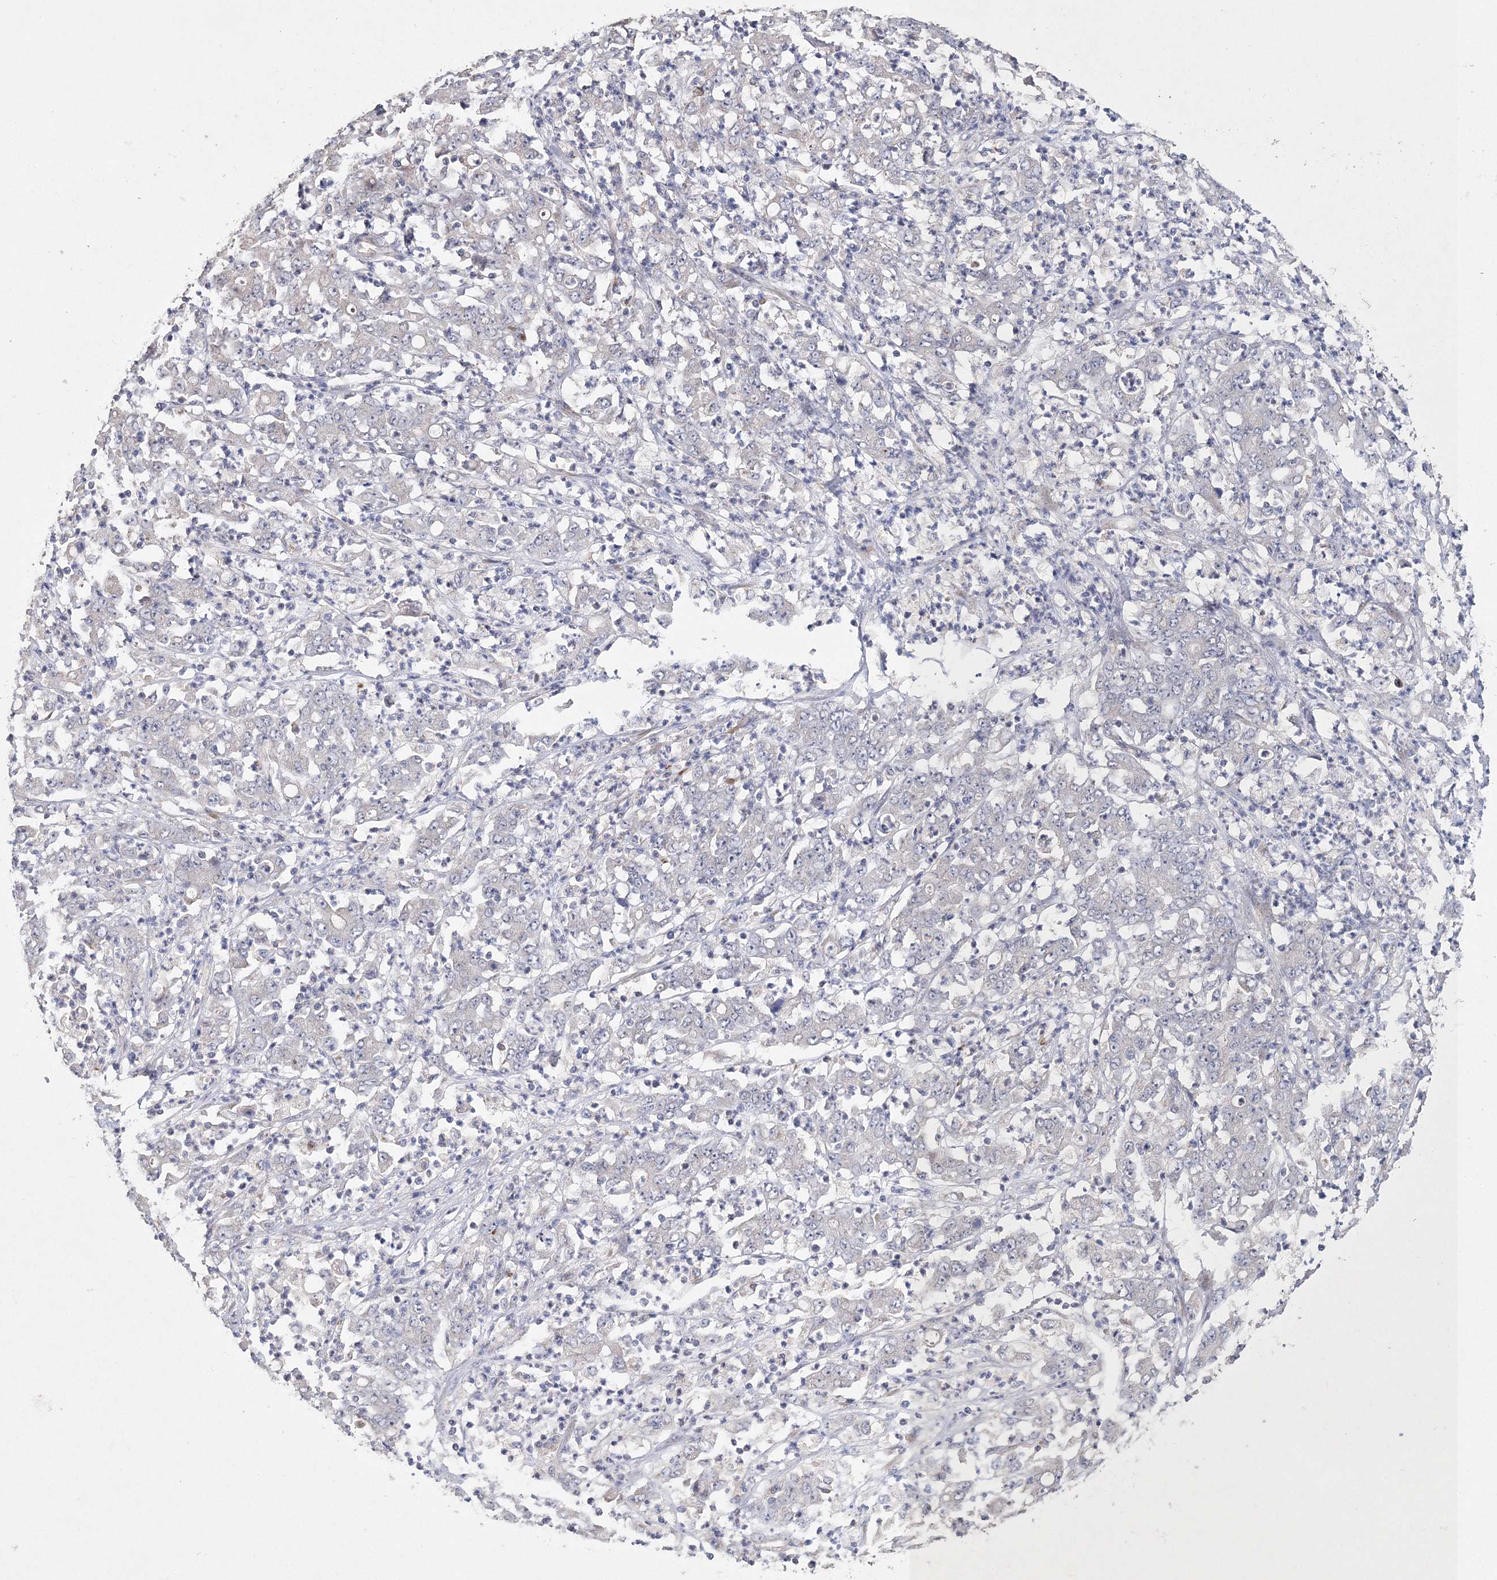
{"staining": {"intensity": "negative", "quantity": "none", "location": "none"}, "tissue": "stomach cancer", "cell_type": "Tumor cells", "image_type": "cancer", "snomed": [{"axis": "morphology", "description": "Adenocarcinoma, NOS"}, {"axis": "topography", "description": "Stomach, lower"}], "caption": "Adenocarcinoma (stomach) stained for a protein using immunohistochemistry (IHC) exhibits no expression tumor cells.", "gene": "GJB5", "patient": {"sex": "female", "age": 71}}